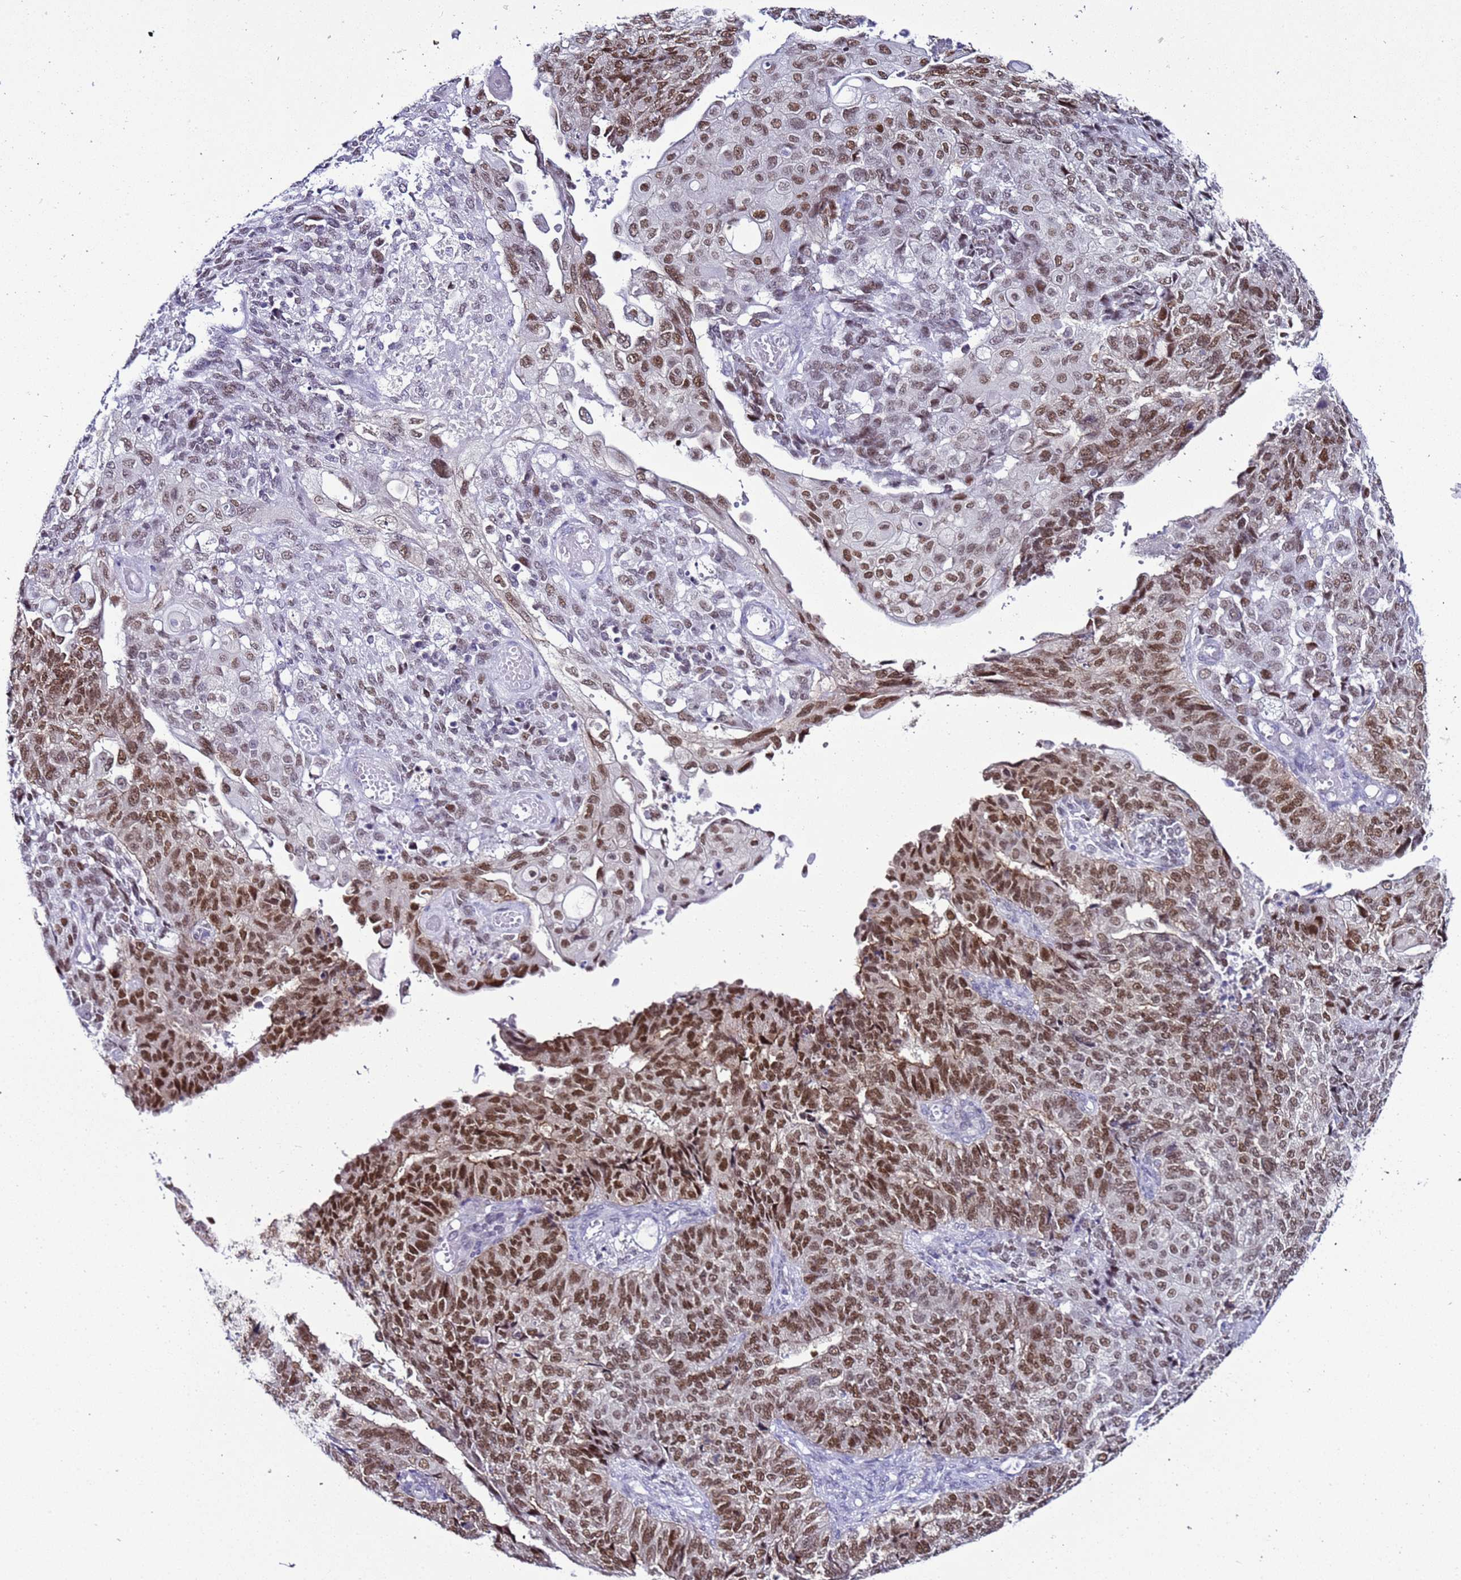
{"staining": {"intensity": "moderate", "quantity": ">75%", "location": "nuclear"}, "tissue": "endometrial cancer", "cell_type": "Tumor cells", "image_type": "cancer", "snomed": [{"axis": "morphology", "description": "Adenocarcinoma, NOS"}, {"axis": "topography", "description": "Endometrium"}], "caption": "This micrograph displays endometrial cancer stained with immunohistochemistry to label a protein in brown. The nuclear of tumor cells show moderate positivity for the protein. Nuclei are counter-stained blue.", "gene": "BCL7A", "patient": {"sex": "female", "age": 32}}